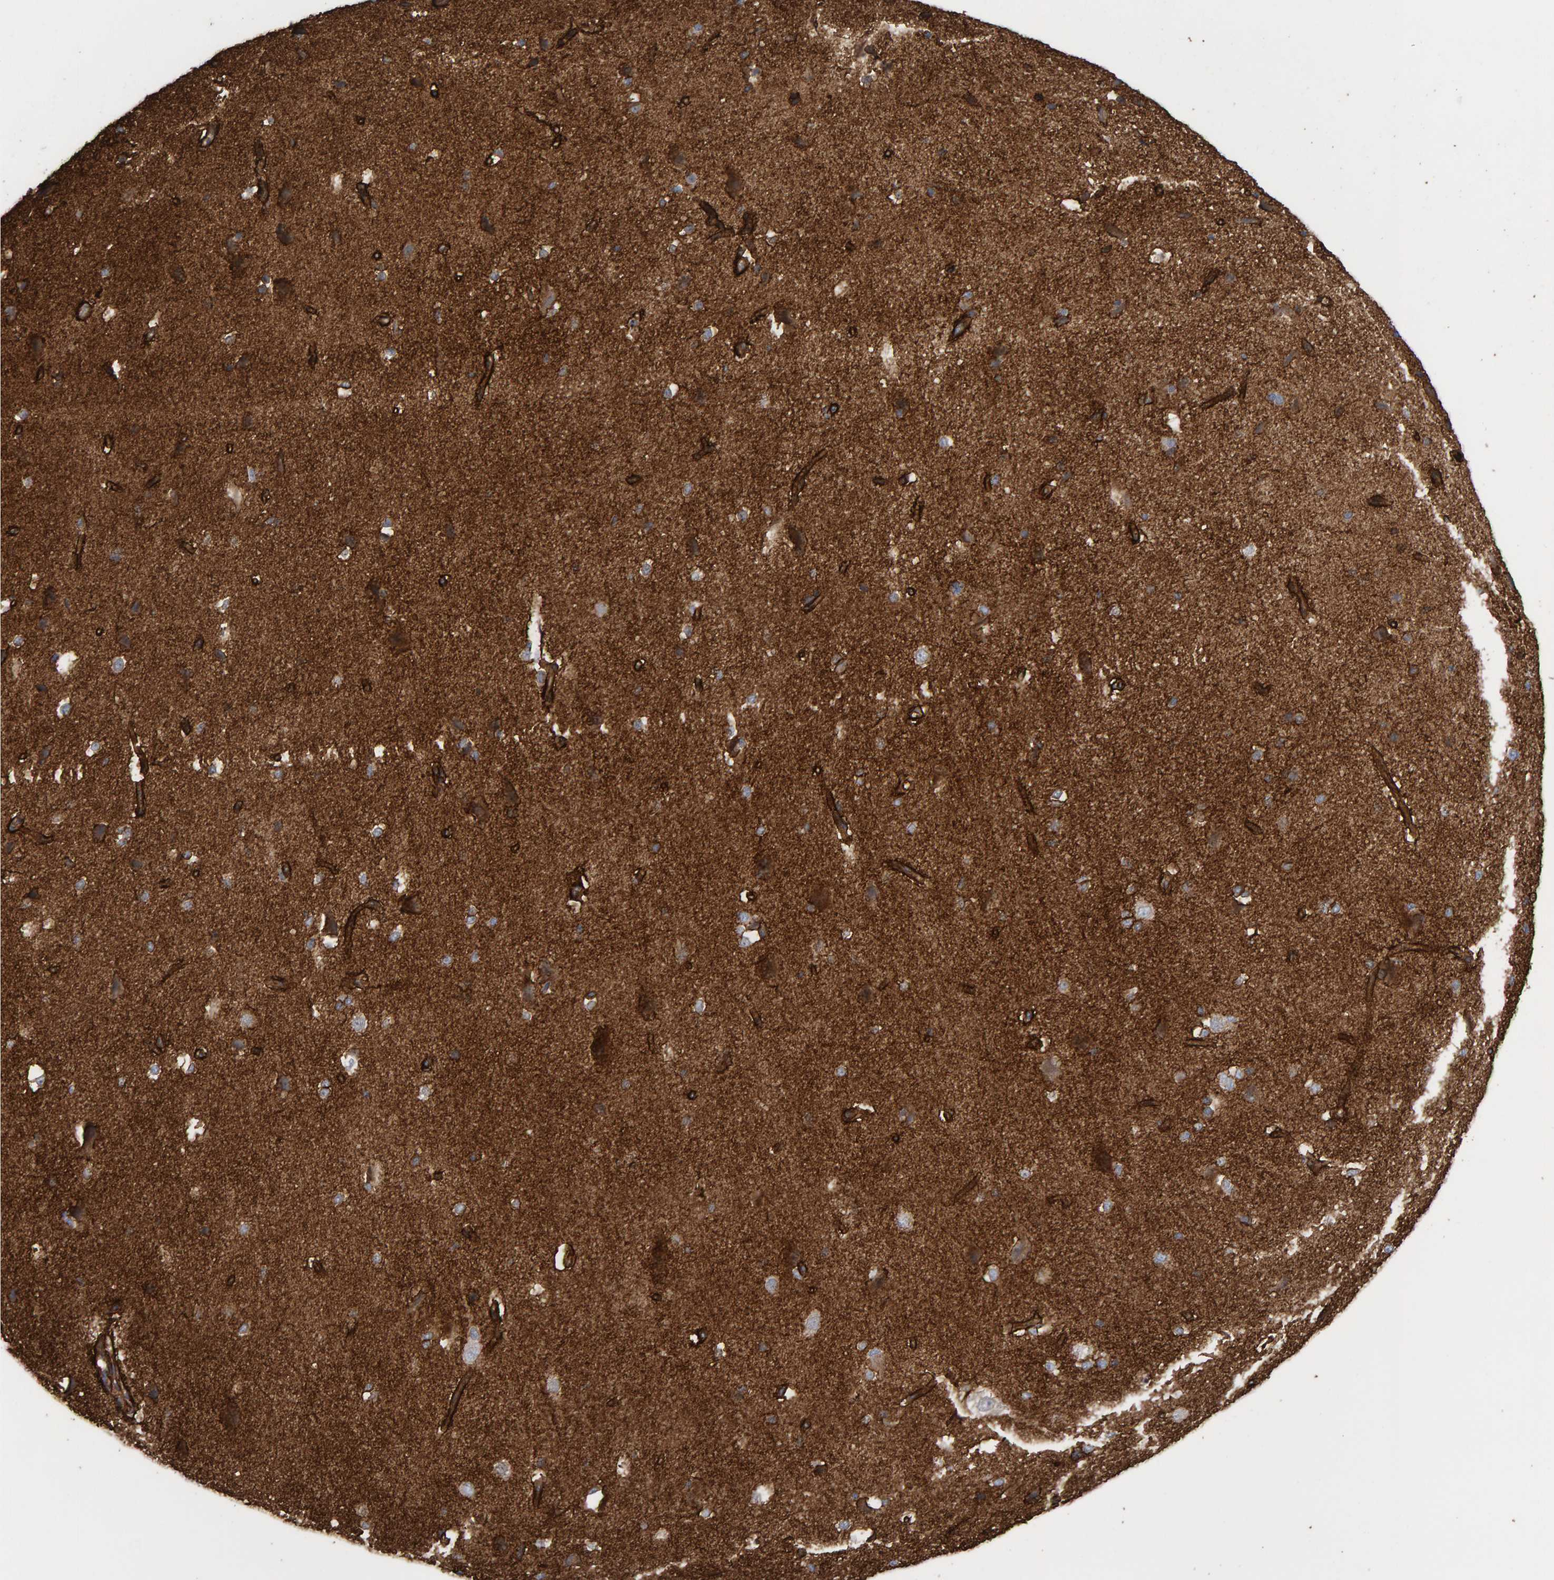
{"staining": {"intensity": "strong", "quantity": ">75%", "location": "cytoplasmic/membranous"}, "tissue": "cerebral cortex", "cell_type": "Endothelial cells", "image_type": "normal", "snomed": [{"axis": "morphology", "description": "Normal tissue, NOS"}, {"axis": "morphology", "description": "Developmental malformation"}, {"axis": "topography", "description": "Cerebral cortex"}], "caption": "IHC of unremarkable human cerebral cortex reveals high levels of strong cytoplasmic/membranous staining in about >75% of endothelial cells. The protein of interest is stained brown, and the nuclei are stained in blue (DAB (3,3'-diaminobenzidine) IHC with brightfield microscopy, high magnification).", "gene": "ZNF347", "patient": {"sex": "female", "age": 30}}